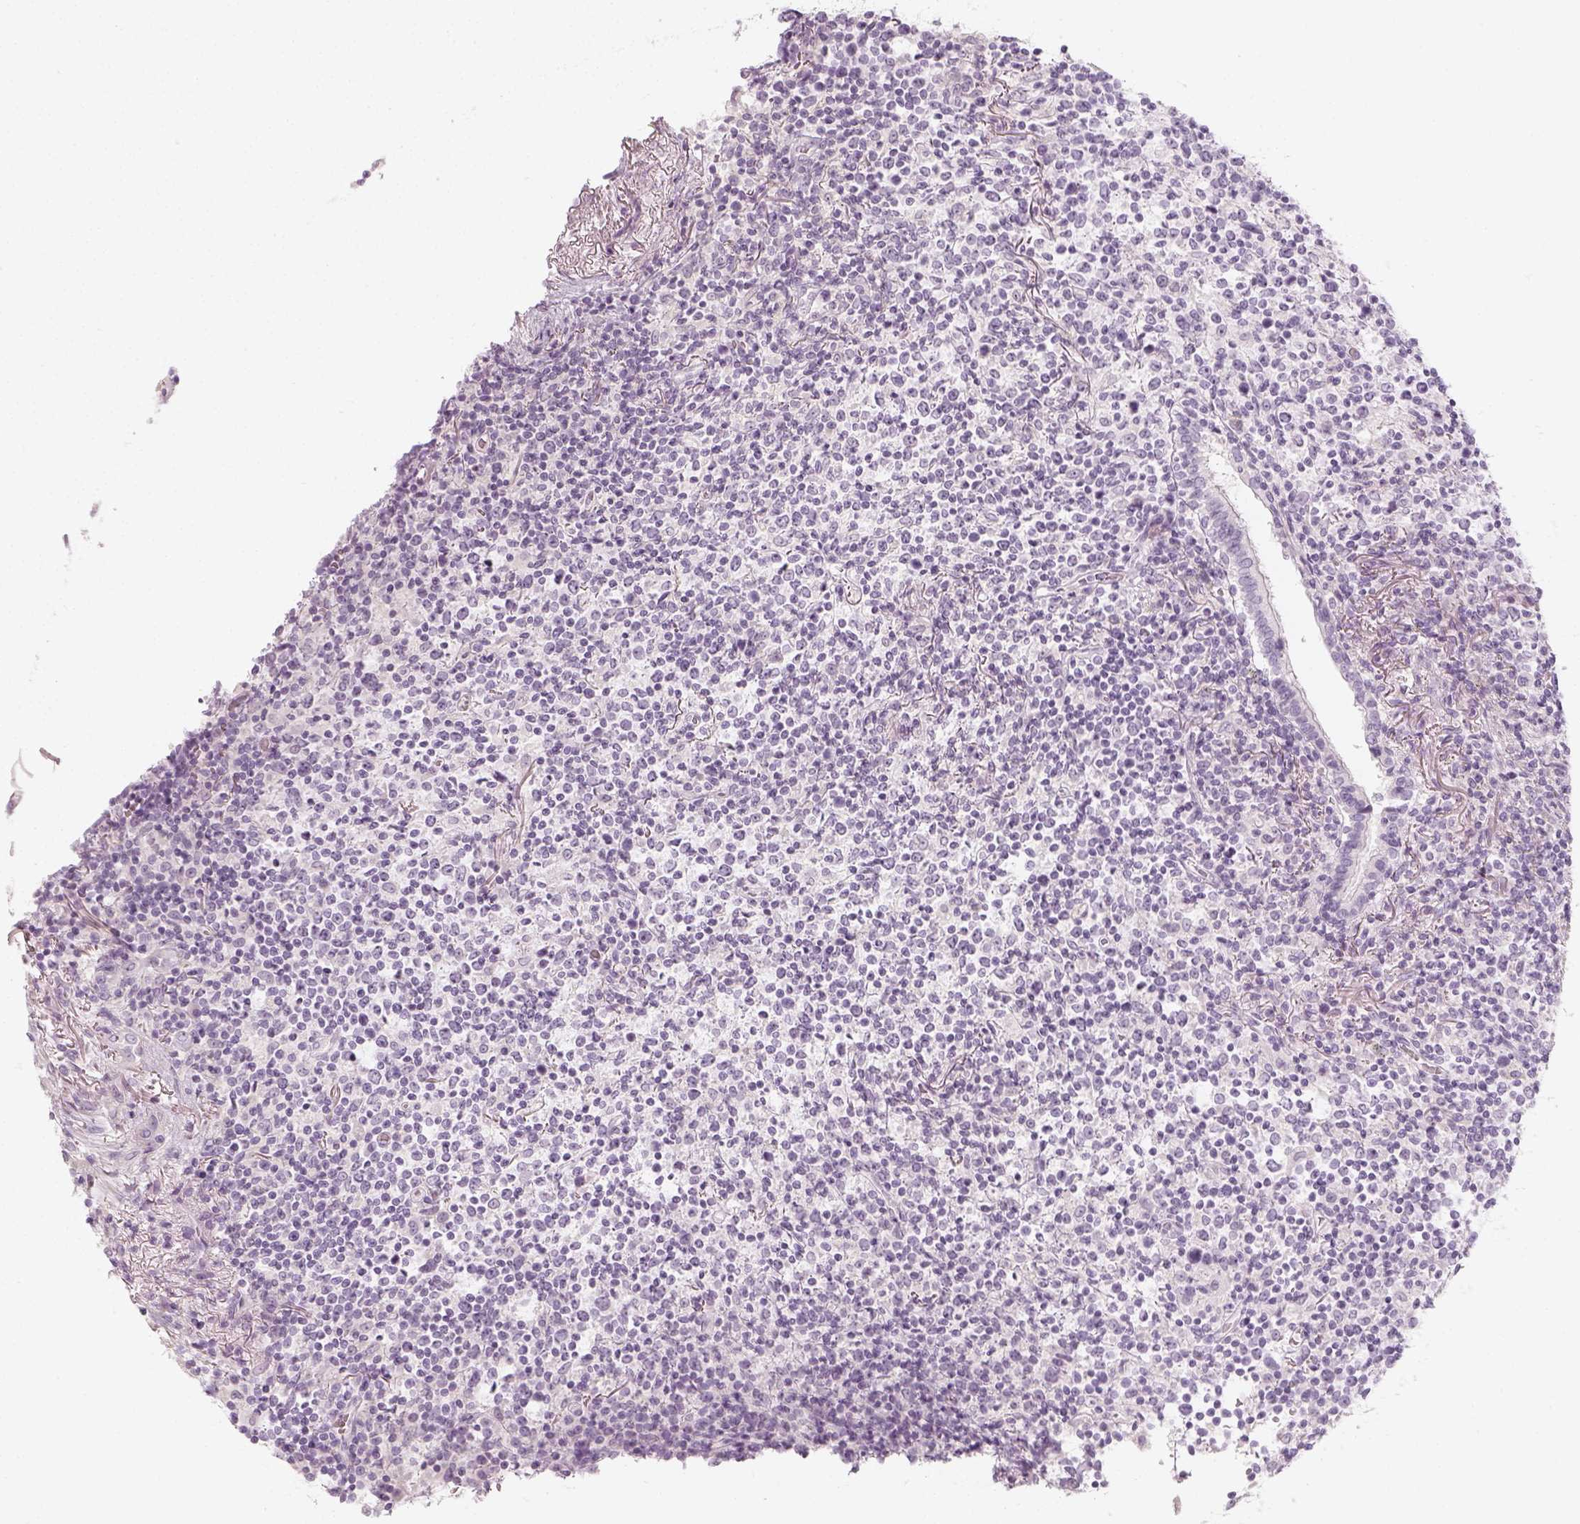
{"staining": {"intensity": "negative", "quantity": "none", "location": "none"}, "tissue": "lymphoma", "cell_type": "Tumor cells", "image_type": "cancer", "snomed": [{"axis": "morphology", "description": "Malignant lymphoma, non-Hodgkin's type, High grade"}, {"axis": "topography", "description": "Lung"}], "caption": "The histopathology image exhibits no significant staining in tumor cells of malignant lymphoma, non-Hodgkin's type (high-grade).", "gene": "KRT25", "patient": {"sex": "male", "age": 79}}